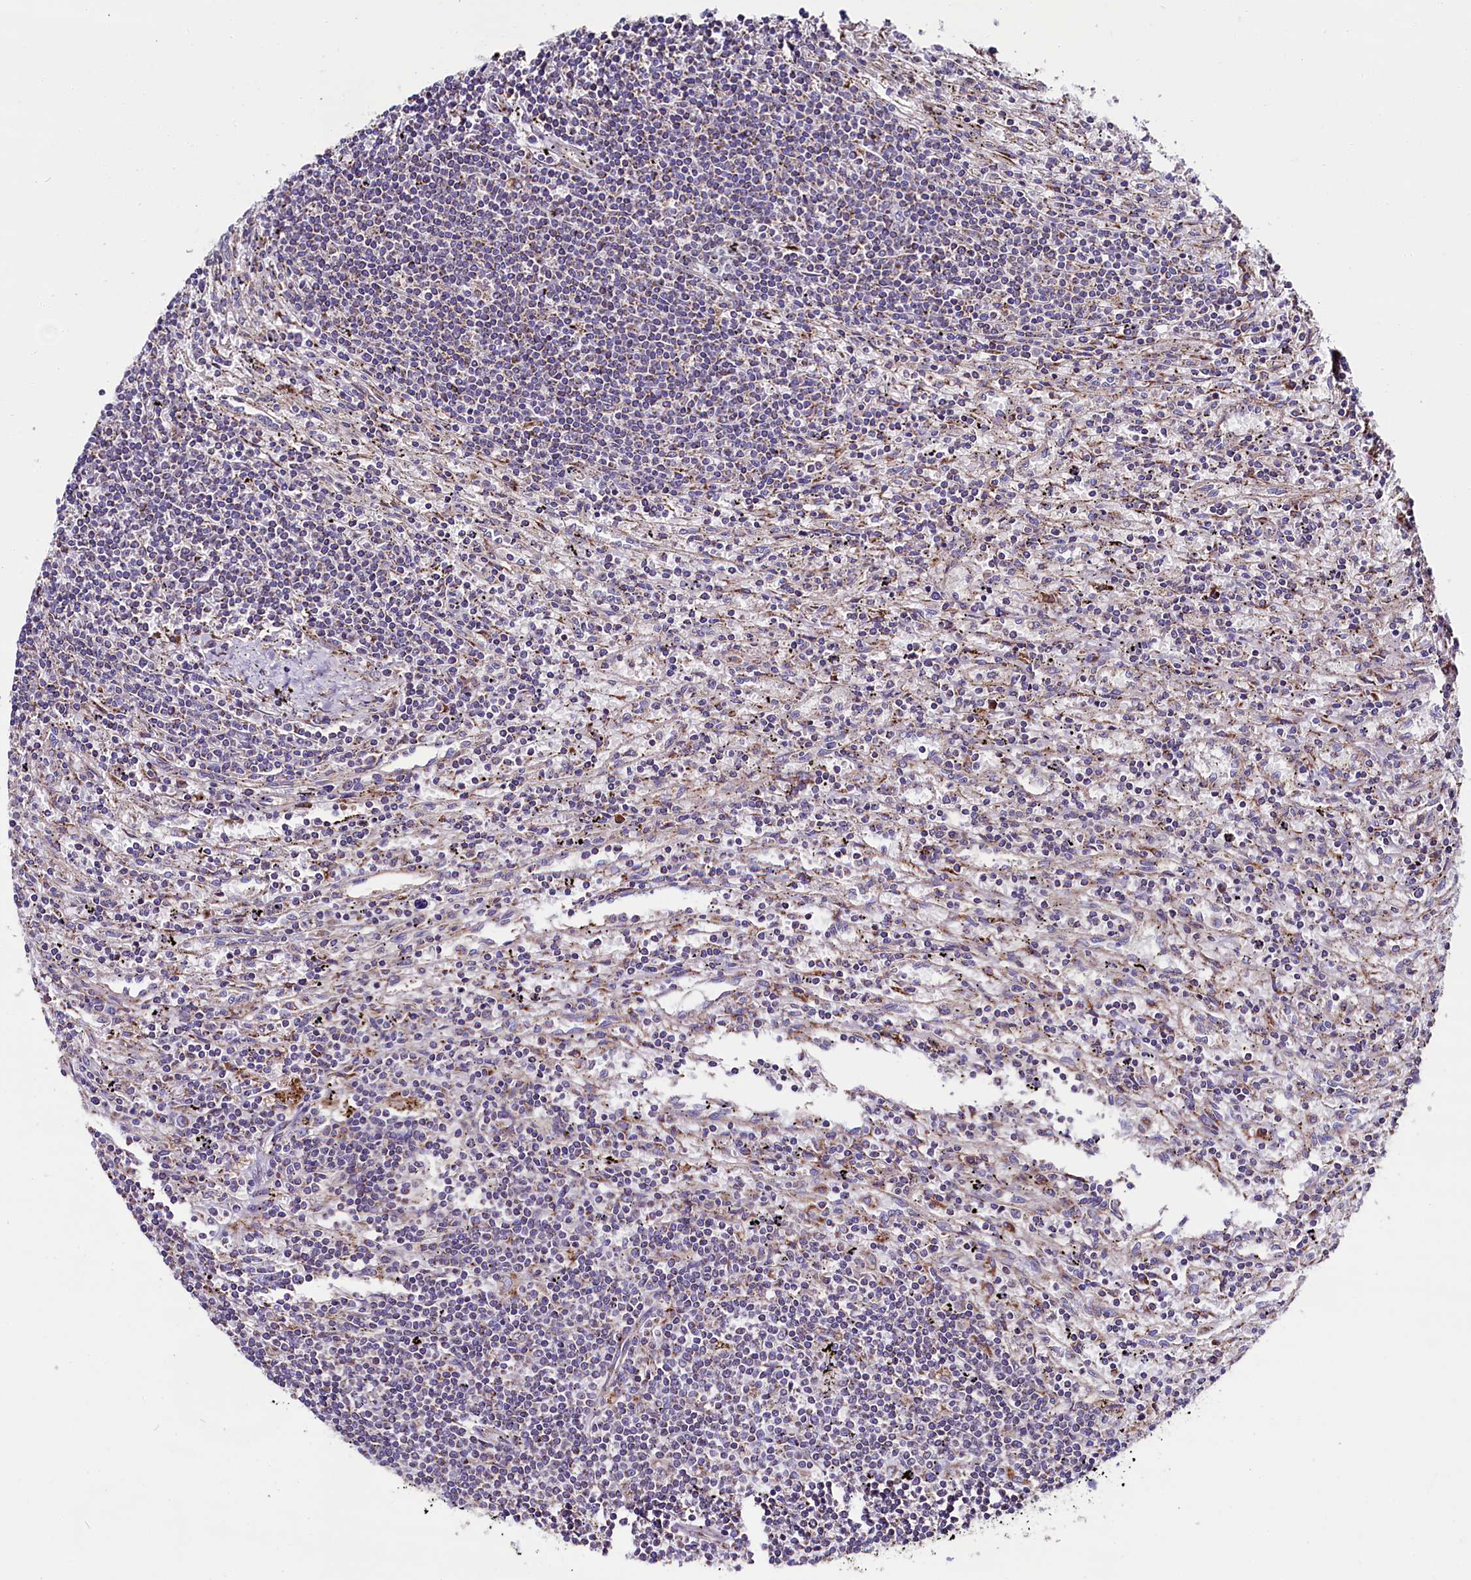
{"staining": {"intensity": "negative", "quantity": "none", "location": "none"}, "tissue": "lymphoma", "cell_type": "Tumor cells", "image_type": "cancer", "snomed": [{"axis": "morphology", "description": "Malignant lymphoma, non-Hodgkin's type, Low grade"}, {"axis": "topography", "description": "Spleen"}], "caption": "Tumor cells are negative for protein expression in human lymphoma.", "gene": "ZSWIM1", "patient": {"sex": "male", "age": 76}}